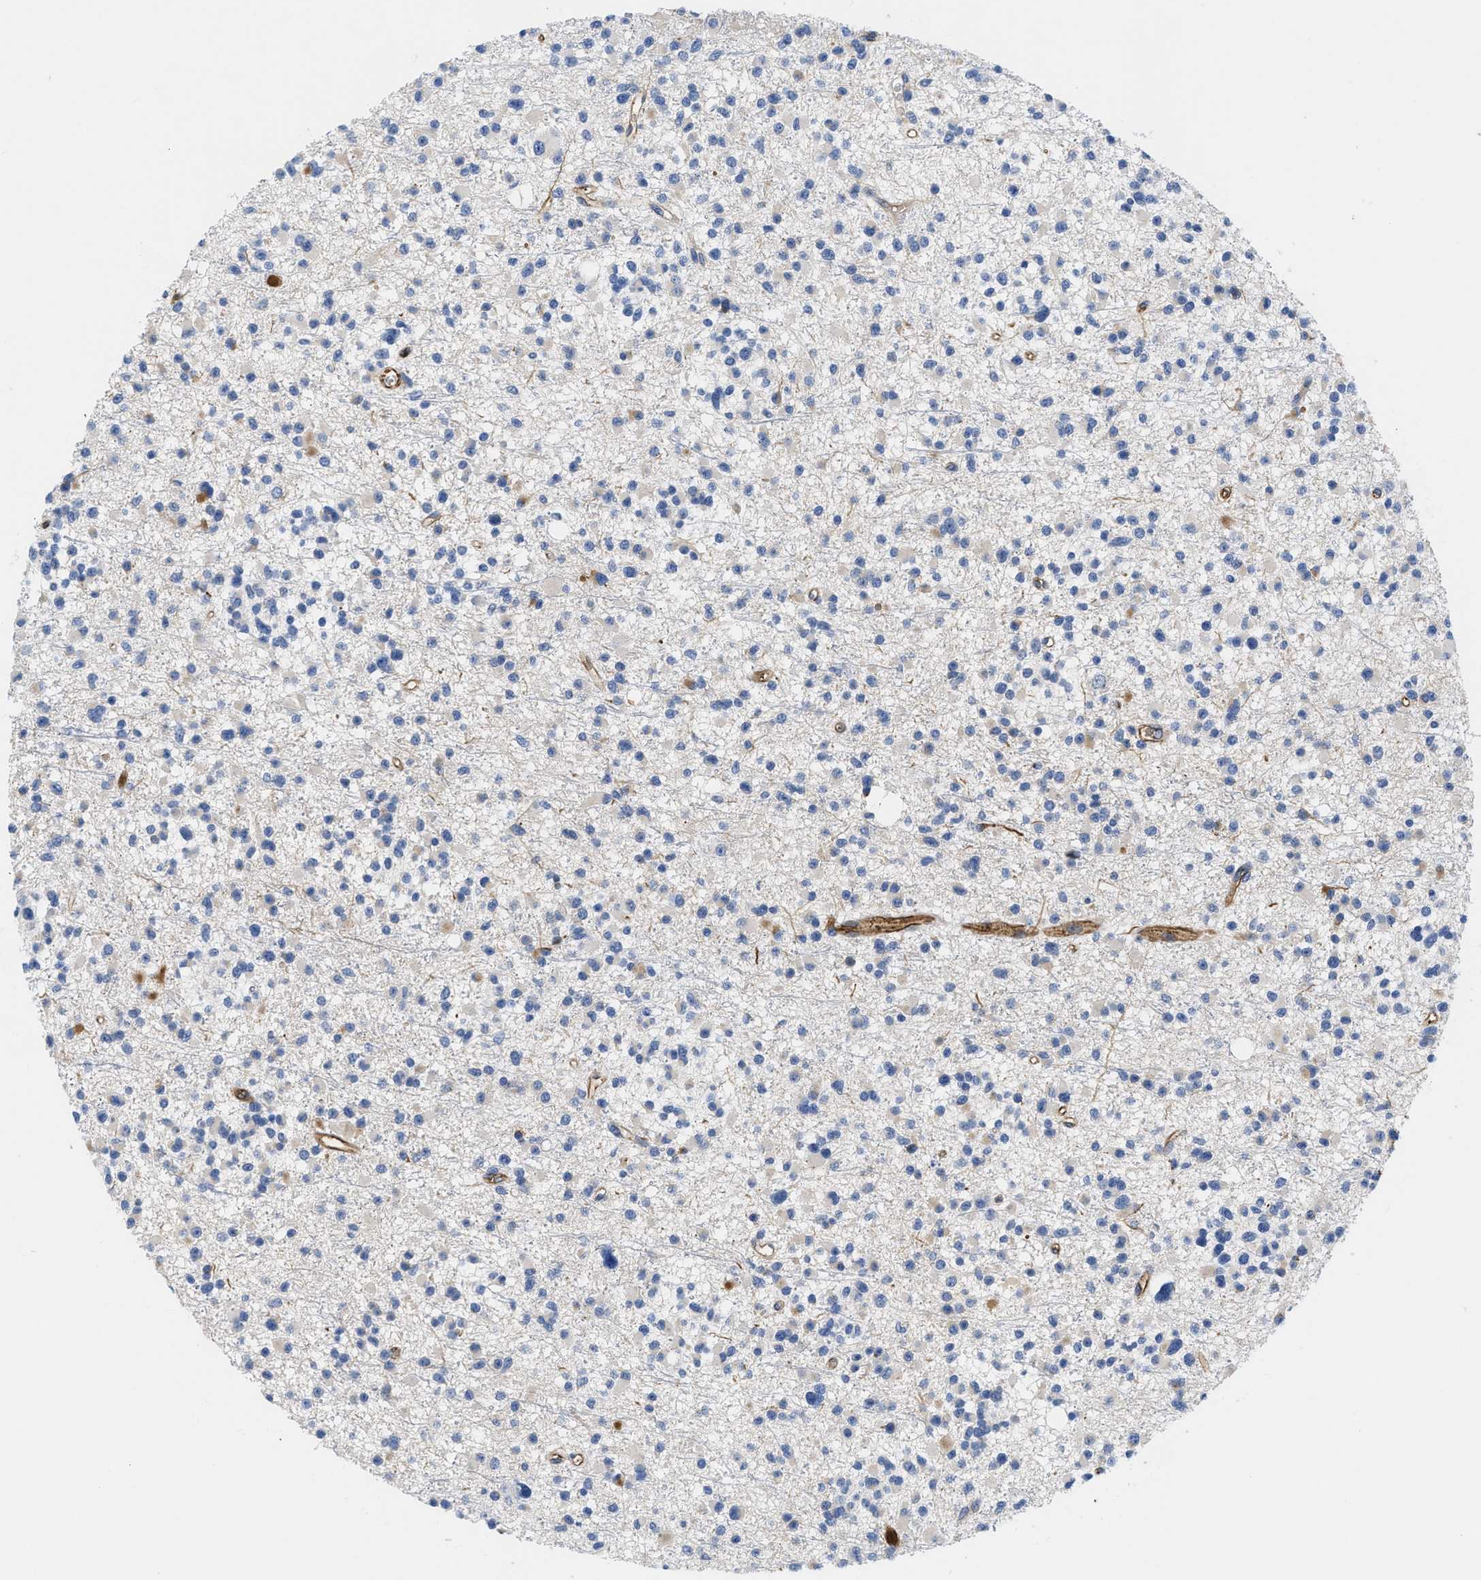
{"staining": {"intensity": "negative", "quantity": "none", "location": "none"}, "tissue": "glioma", "cell_type": "Tumor cells", "image_type": "cancer", "snomed": [{"axis": "morphology", "description": "Glioma, malignant, Low grade"}, {"axis": "topography", "description": "Brain"}], "caption": "Low-grade glioma (malignant) stained for a protein using IHC displays no expression tumor cells.", "gene": "HSPG2", "patient": {"sex": "female", "age": 22}}